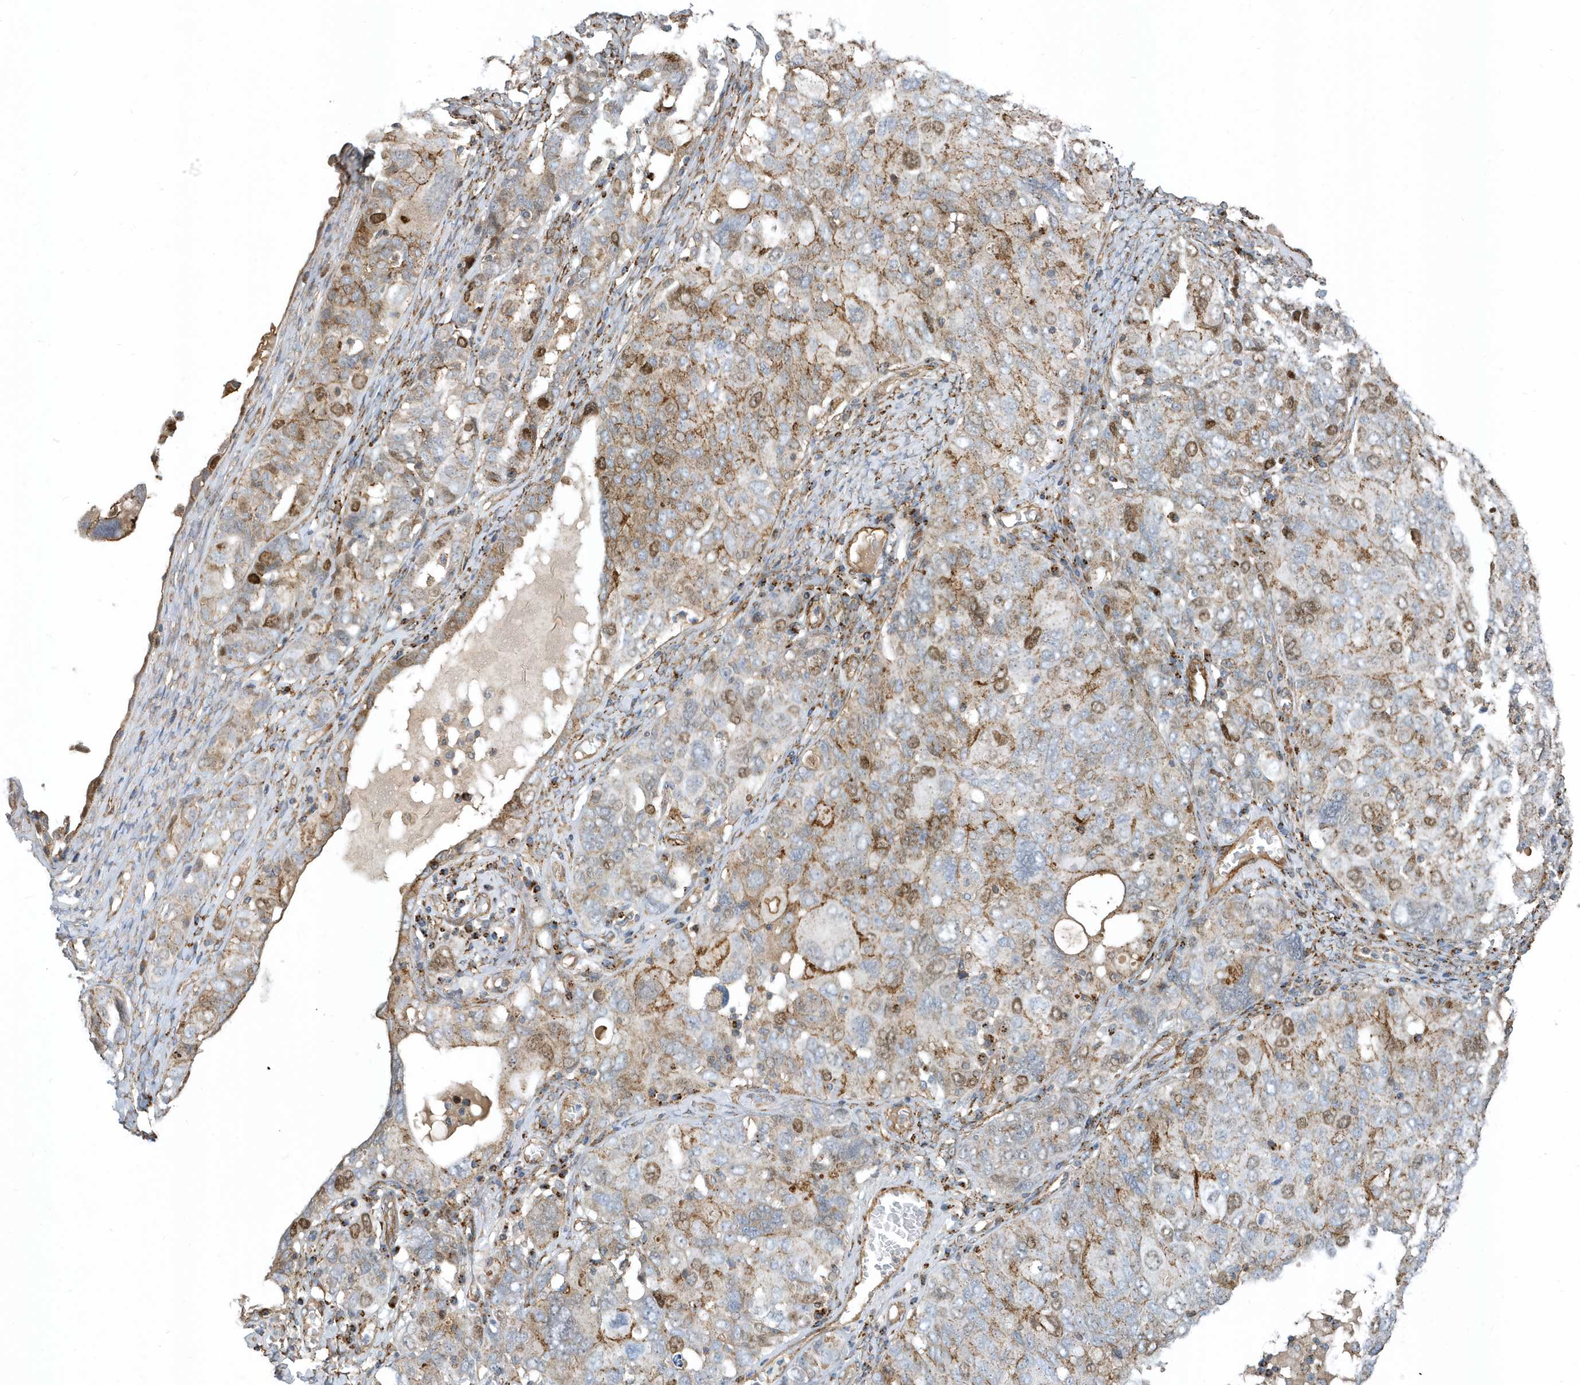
{"staining": {"intensity": "moderate", "quantity": "25%-75%", "location": "cytoplasmic/membranous,nuclear"}, "tissue": "ovarian cancer", "cell_type": "Tumor cells", "image_type": "cancer", "snomed": [{"axis": "morphology", "description": "Carcinoma, endometroid"}, {"axis": "topography", "description": "Ovary"}], "caption": "Immunohistochemical staining of endometroid carcinoma (ovarian) shows medium levels of moderate cytoplasmic/membranous and nuclear protein expression in about 25%-75% of tumor cells. (Brightfield microscopy of DAB IHC at high magnification).", "gene": "HRH4", "patient": {"sex": "female", "age": 62}}